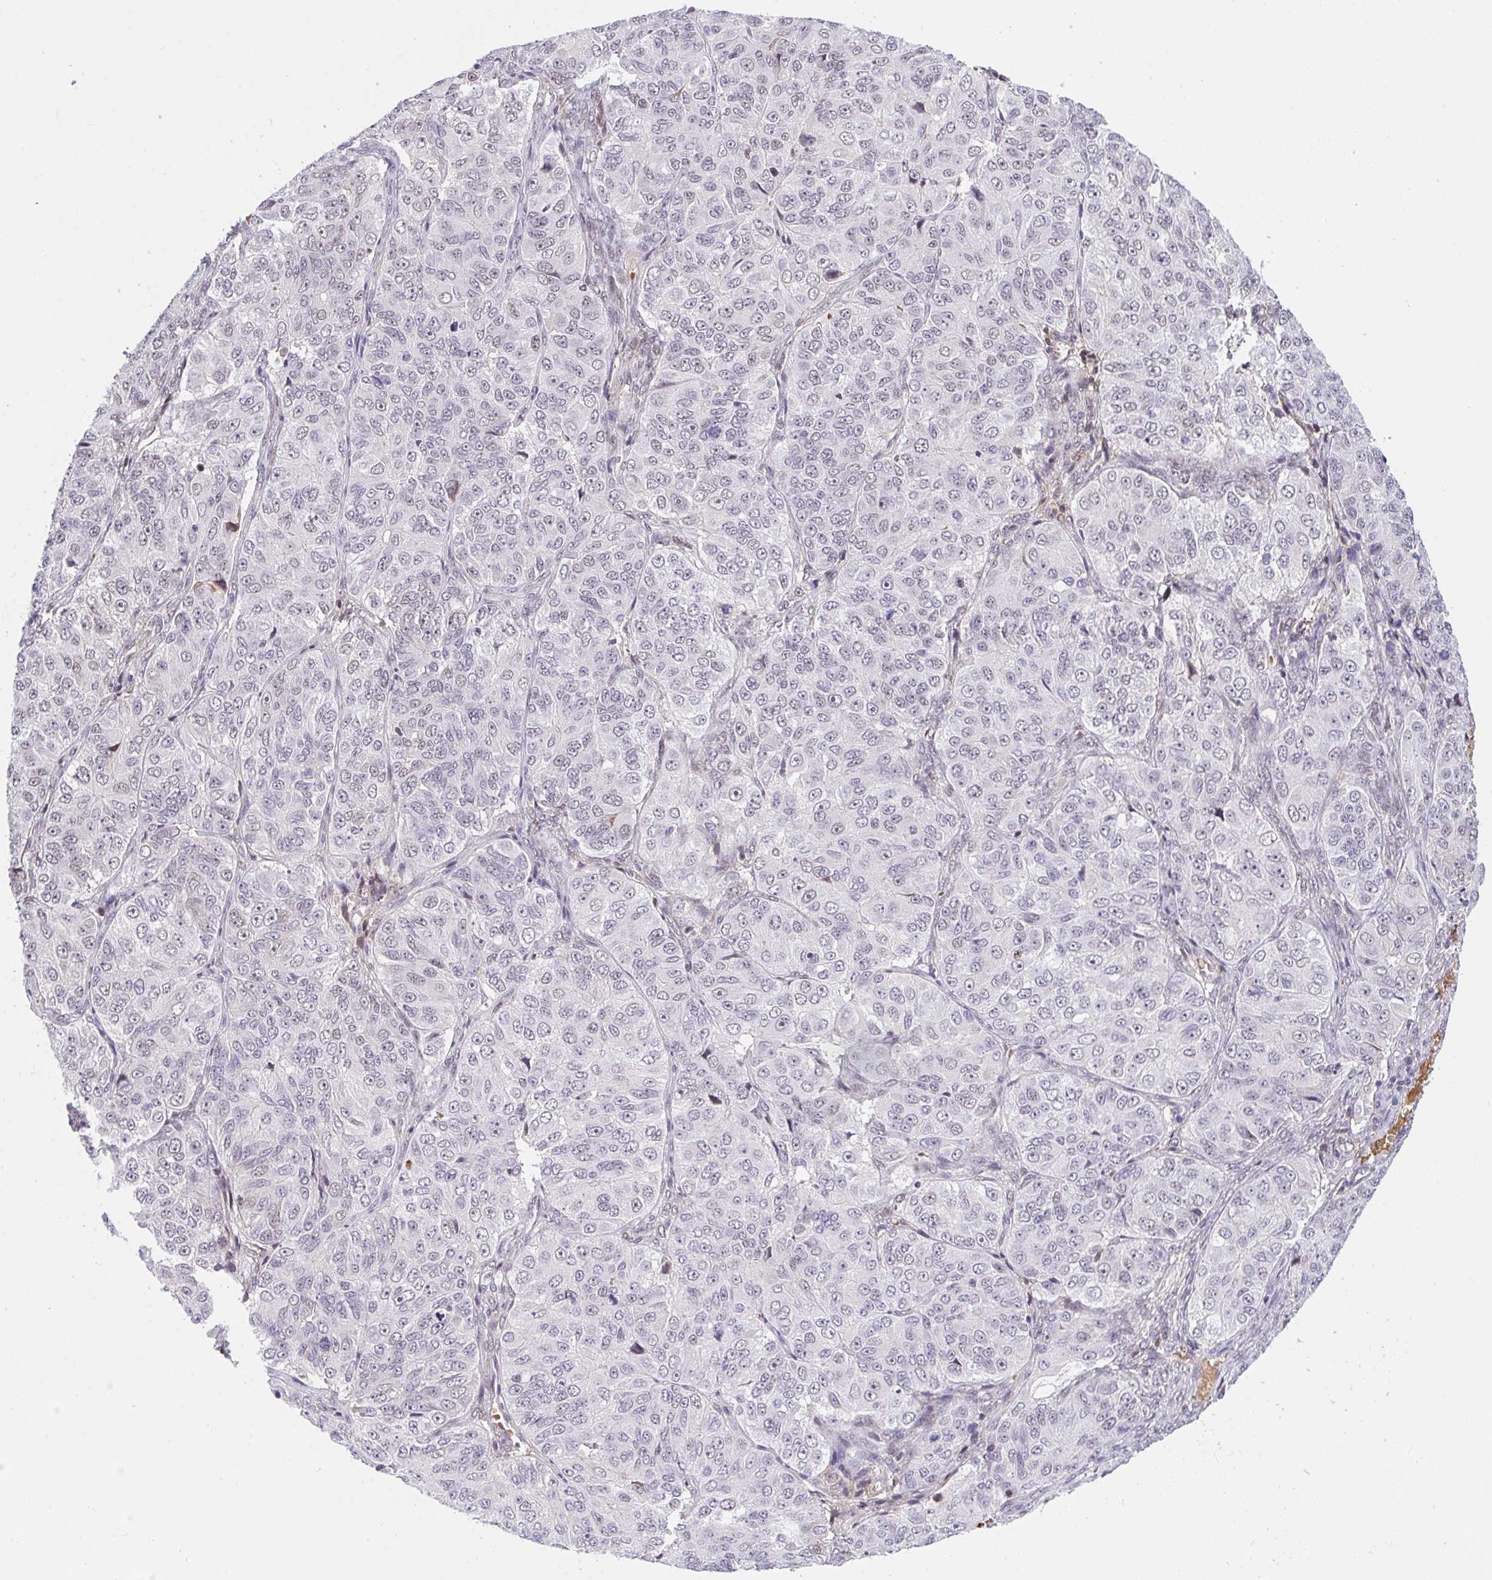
{"staining": {"intensity": "negative", "quantity": "none", "location": "none"}, "tissue": "ovarian cancer", "cell_type": "Tumor cells", "image_type": "cancer", "snomed": [{"axis": "morphology", "description": "Carcinoma, endometroid"}, {"axis": "topography", "description": "Ovary"}], "caption": "An immunohistochemistry (IHC) micrograph of ovarian cancer is shown. There is no staining in tumor cells of ovarian cancer. Brightfield microscopy of immunohistochemistry (IHC) stained with DAB (3,3'-diaminobenzidine) (brown) and hematoxylin (blue), captured at high magnification.", "gene": "DSCAML1", "patient": {"sex": "female", "age": 51}}